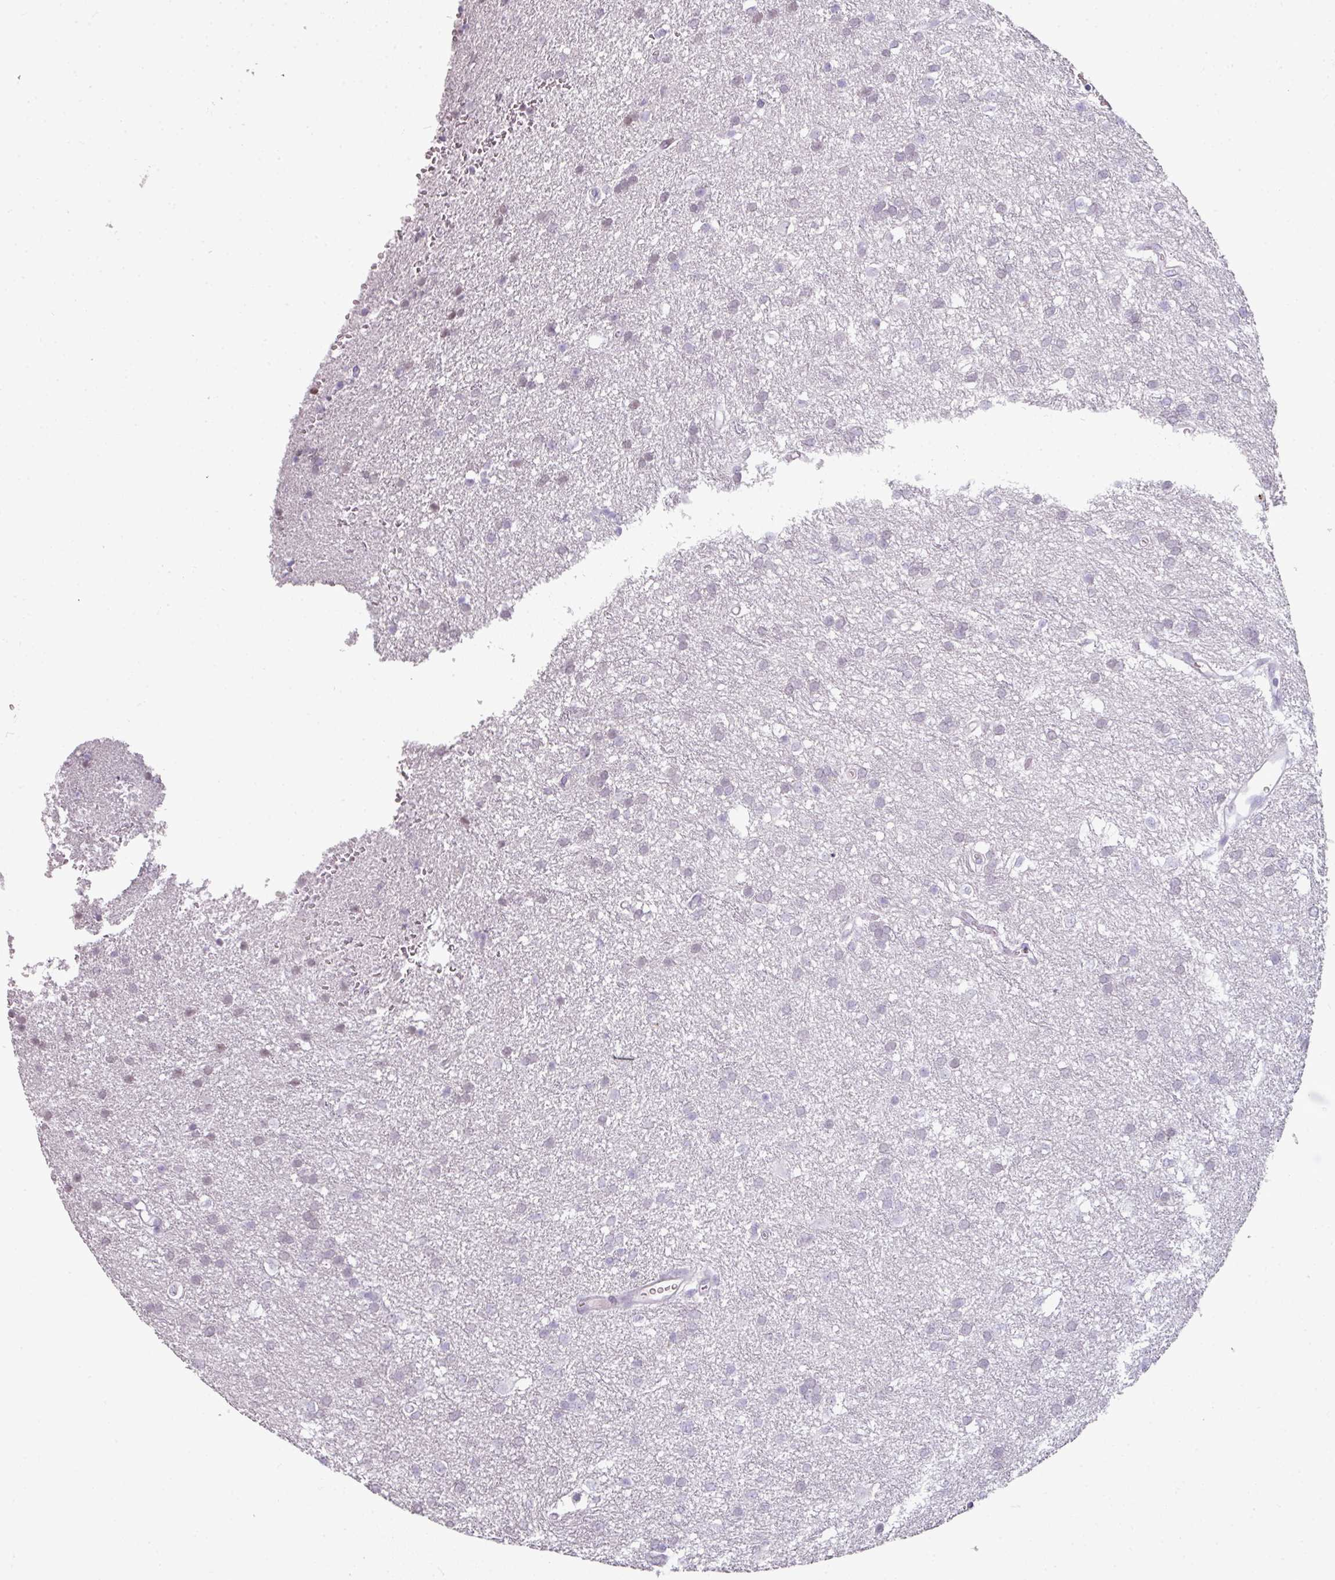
{"staining": {"intensity": "negative", "quantity": "none", "location": "none"}, "tissue": "glioma", "cell_type": "Tumor cells", "image_type": "cancer", "snomed": [{"axis": "morphology", "description": "Glioma, malignant, Low grade"}, {"axis": "topography", "description": "Brain"}], "caption": "IHC histopathology image of human malignant low-grade glioma stained for a protein (brown), which exhibits no expression in tumor cells.", "gene": "GTF2H3", "patient": {"sex": "female", "age": 33}}